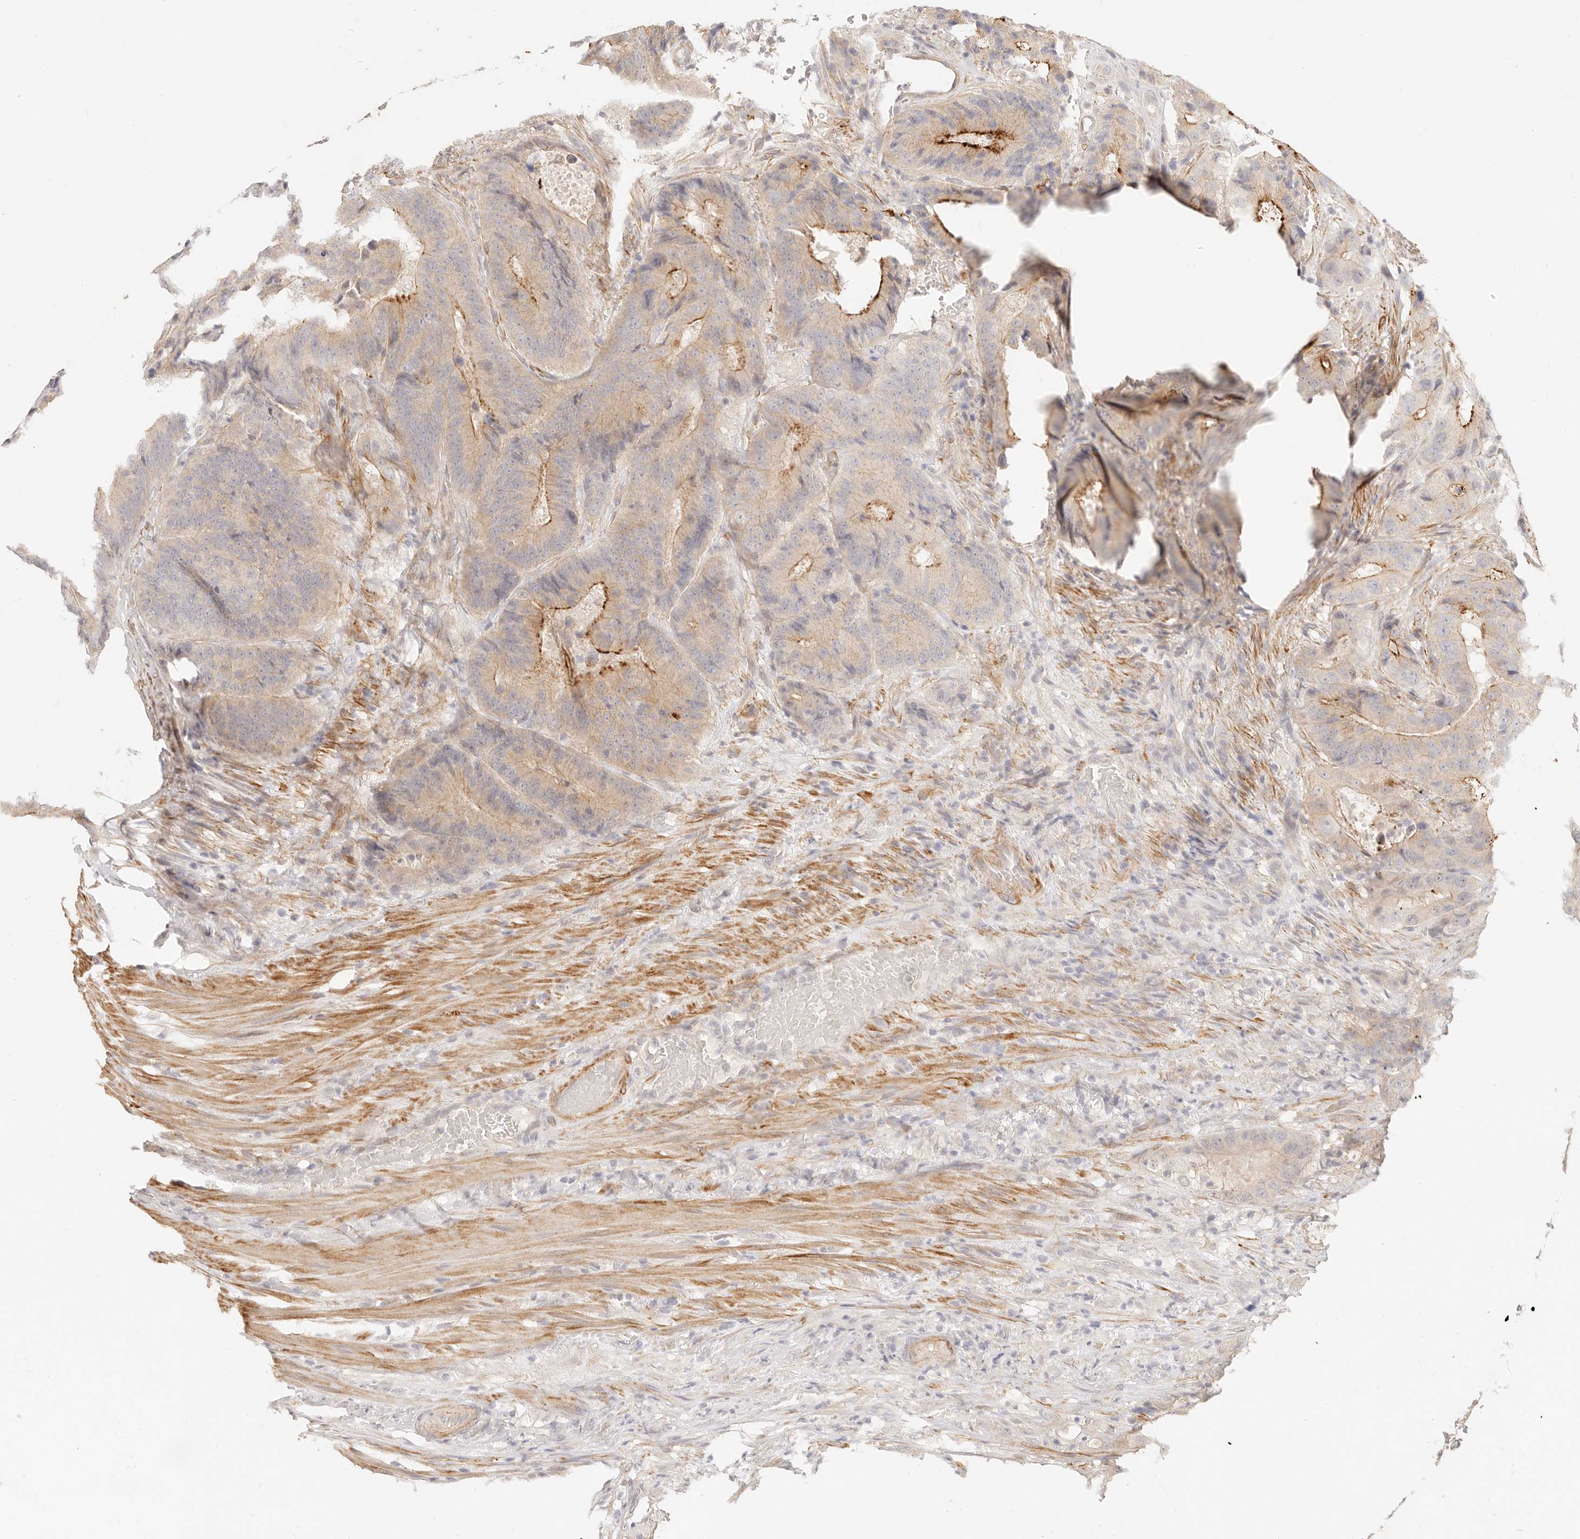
{"staining": {"intensity": "moderate", "quantity": "<25%", "location": "cytoplasmic/membranous"}, "tissue": "colorectal cancer", "cell_type": "Tumor cells", "image_type": "cancer", "snomed": [{"axis": "morphology", "description": "Adenocarcinoma, NOS"}, {"axis": "topography", "description": "Colon"}], "caption": "Immunohistochemistry (IHC) (DAB) staining of colorectal adenocarcinoma reveals moderate cytoplasmic/membranous protein staining in approximately <25% of tumor cells. (DAB (3,3'-diaminobenzidine) = brown stain, brightfield microscopy at high magnification).", "gene": "UBXN10", "patient": {"sex": "male", "age": 83}}